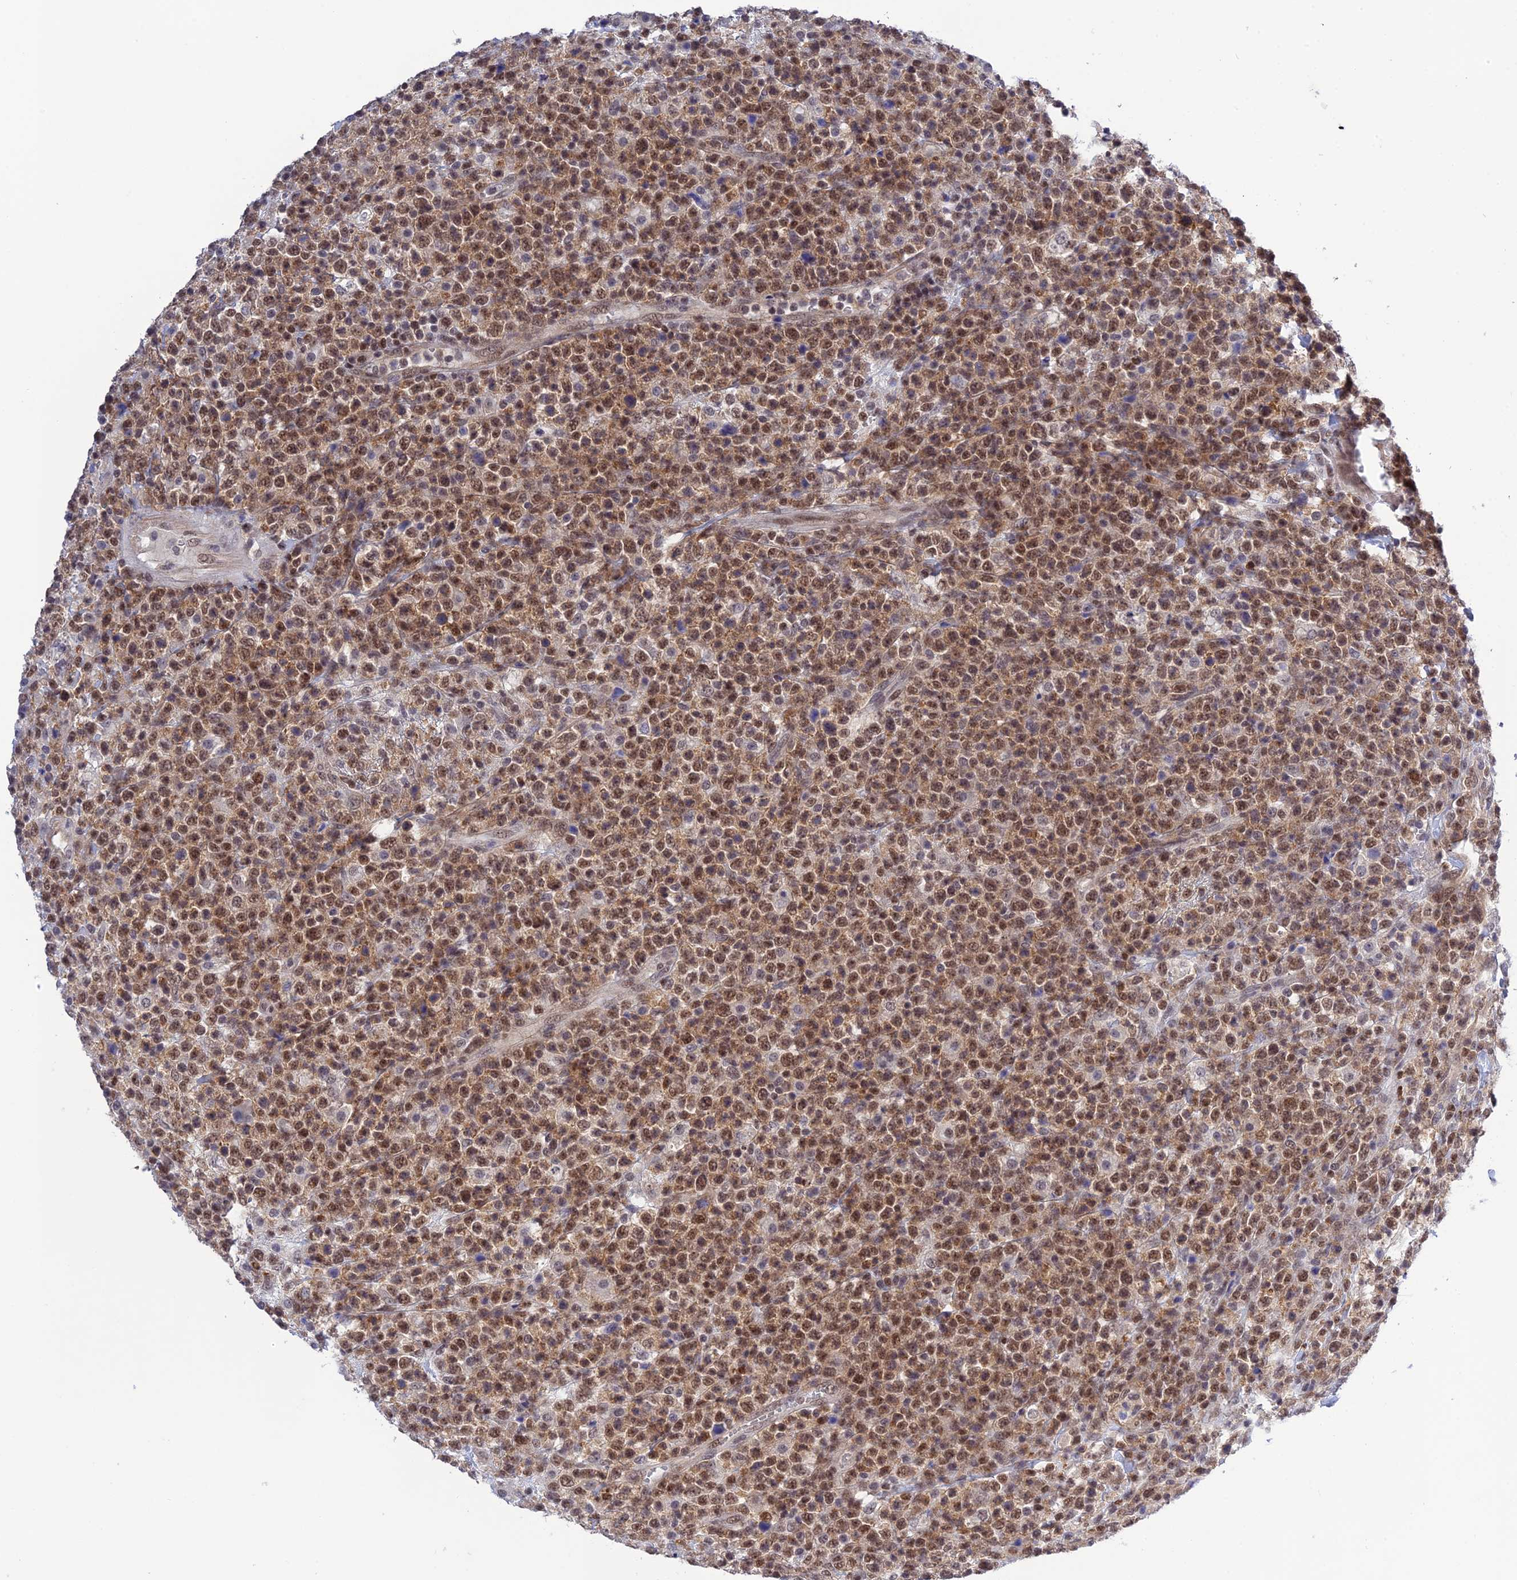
{"staining": {"intensity": "moderate", "quantity": ">75%", "location": "cytoplasmic/membranous,nuclear"}, "tissue": "lymphoma", "cell_type": "Tumor cells", "image_type": "cancer", "snomed": [{"axis": "morphology", "description": "Malignant lymphoma, non-Hodgkin's type, High grade"}, {"axis": "topography", "description": "Colon"}], "caption": "Moderate cytoplasmic/membranous and nuclear protein positivity is seen in about >75% of tumor cells in lymphoma.", "gene": "TCEA1", "patient": {"sex": "female", "age": 53}}